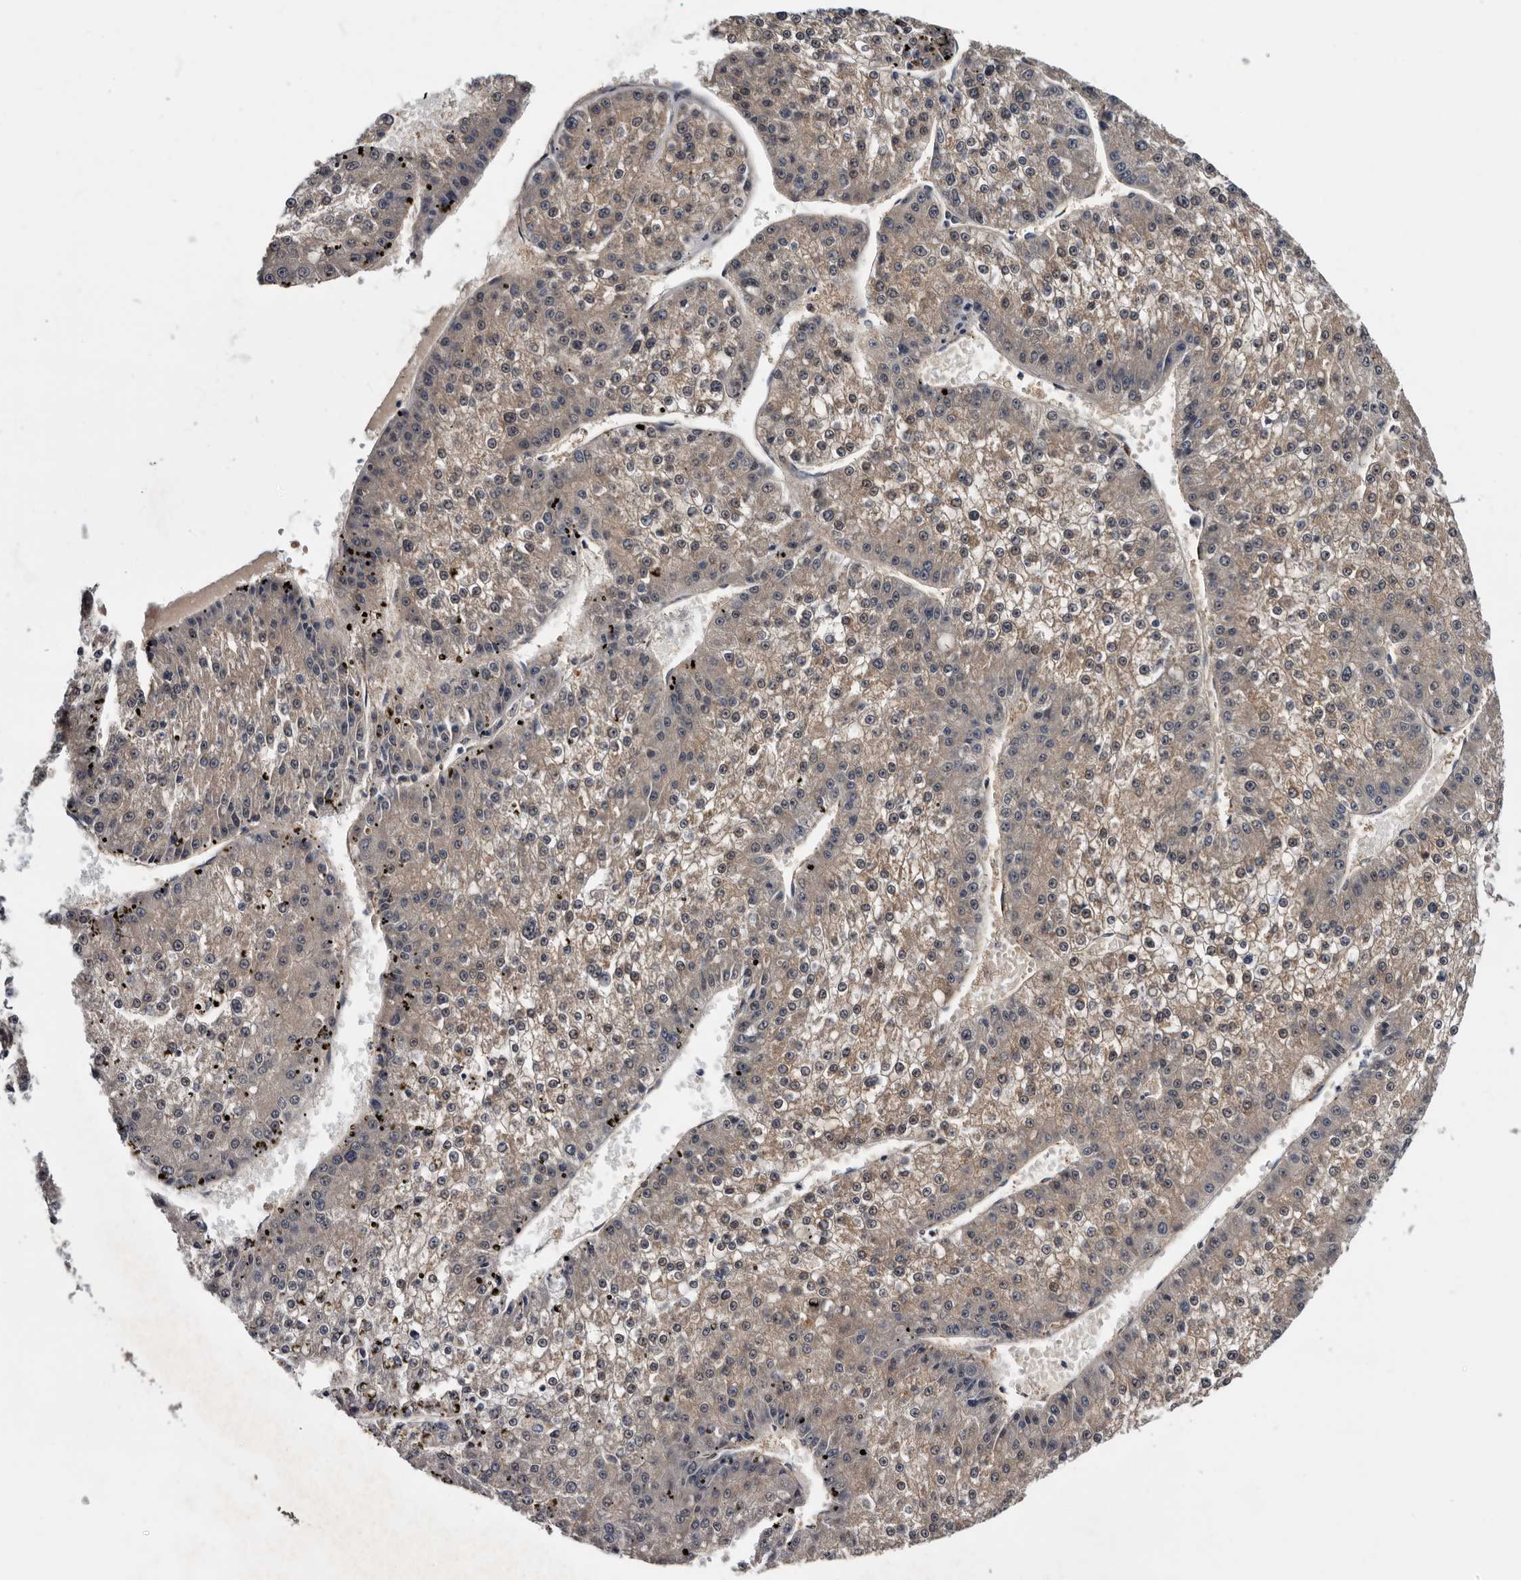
{"staining": {"intensity": "weak", "quantity": "25%-75%", "location": "cytoplasmic/membranous"}, "tissue": "liver cancer", "cell_type": "Tumor cells", "image_type": "cancer", "snomed": [{"axis": "morphology", "description": "Carcinoma, Hepatocellular, NOS"}, {"axis": "topography", "description": "Liver"}], "caption": "Immunohistochemistry (IHC) image of human liver cancer stained for a protein (brown), which displays low levels of weak cytoplasmic/membranous staining in about 25%-75% of tumor cells.", "gene": "ARMCX2", "patient": {"sex": "female", "age": 73}}